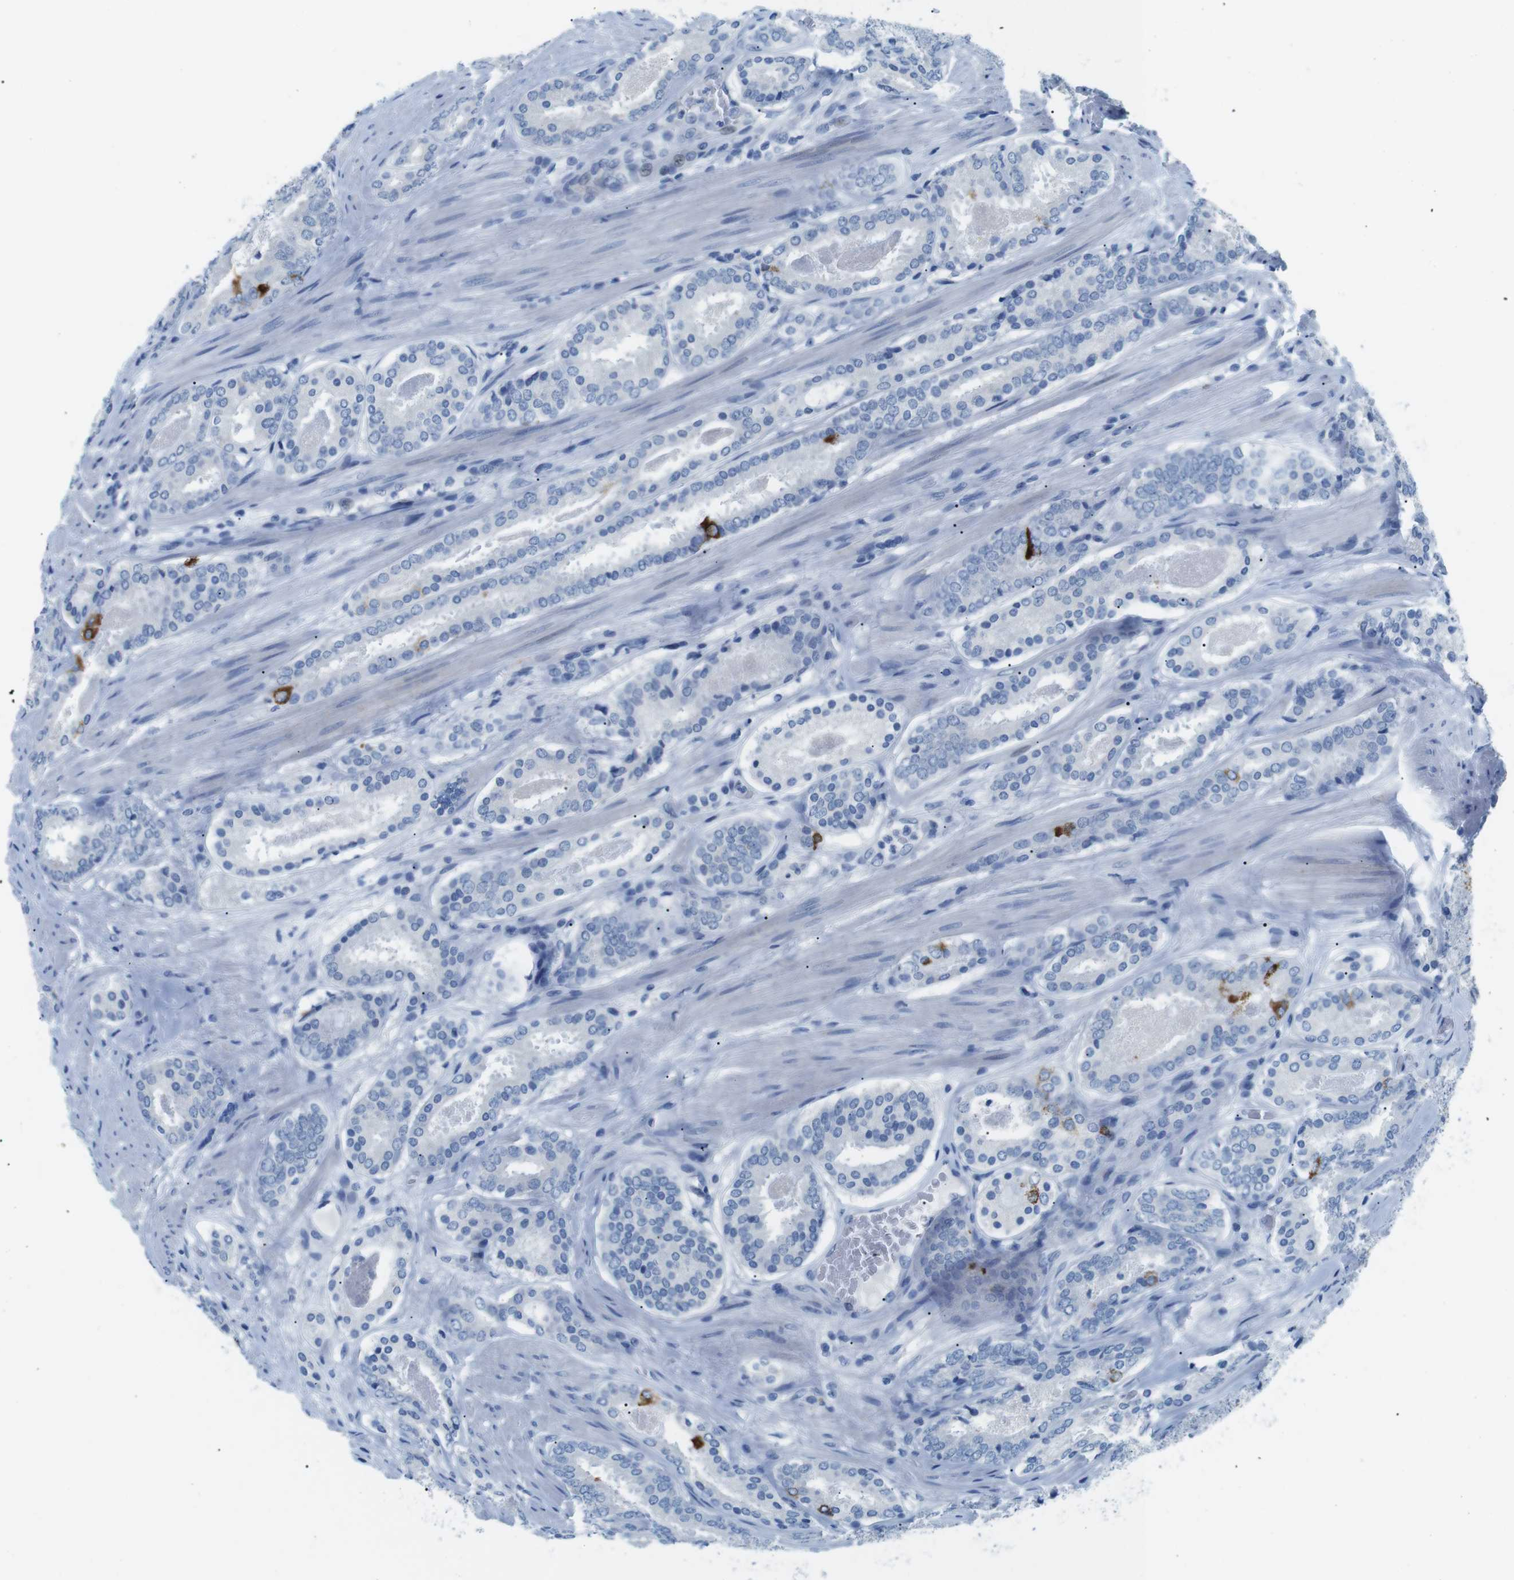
{"staining": {"intensity": "strong", "quantity": "<25%", "location": "cytoplasmic/membranous"}, "tissue": "prostate cancer", "cell_type": "Tumor cells", "image_type": "cancer", "snomed": [{"axis": "morphology", "description": "Adenocarcinoma, Low grade"}, {"axis": "topography", "description": "Prostate"}], "caption": "The image demonstrates a brown stain indicating the presence of a protein in the cytoplasmic/membranous of tumor cells in prostate cancer.", "gene": "MUC2", "patient": {"sex": "male", "age": 69}}